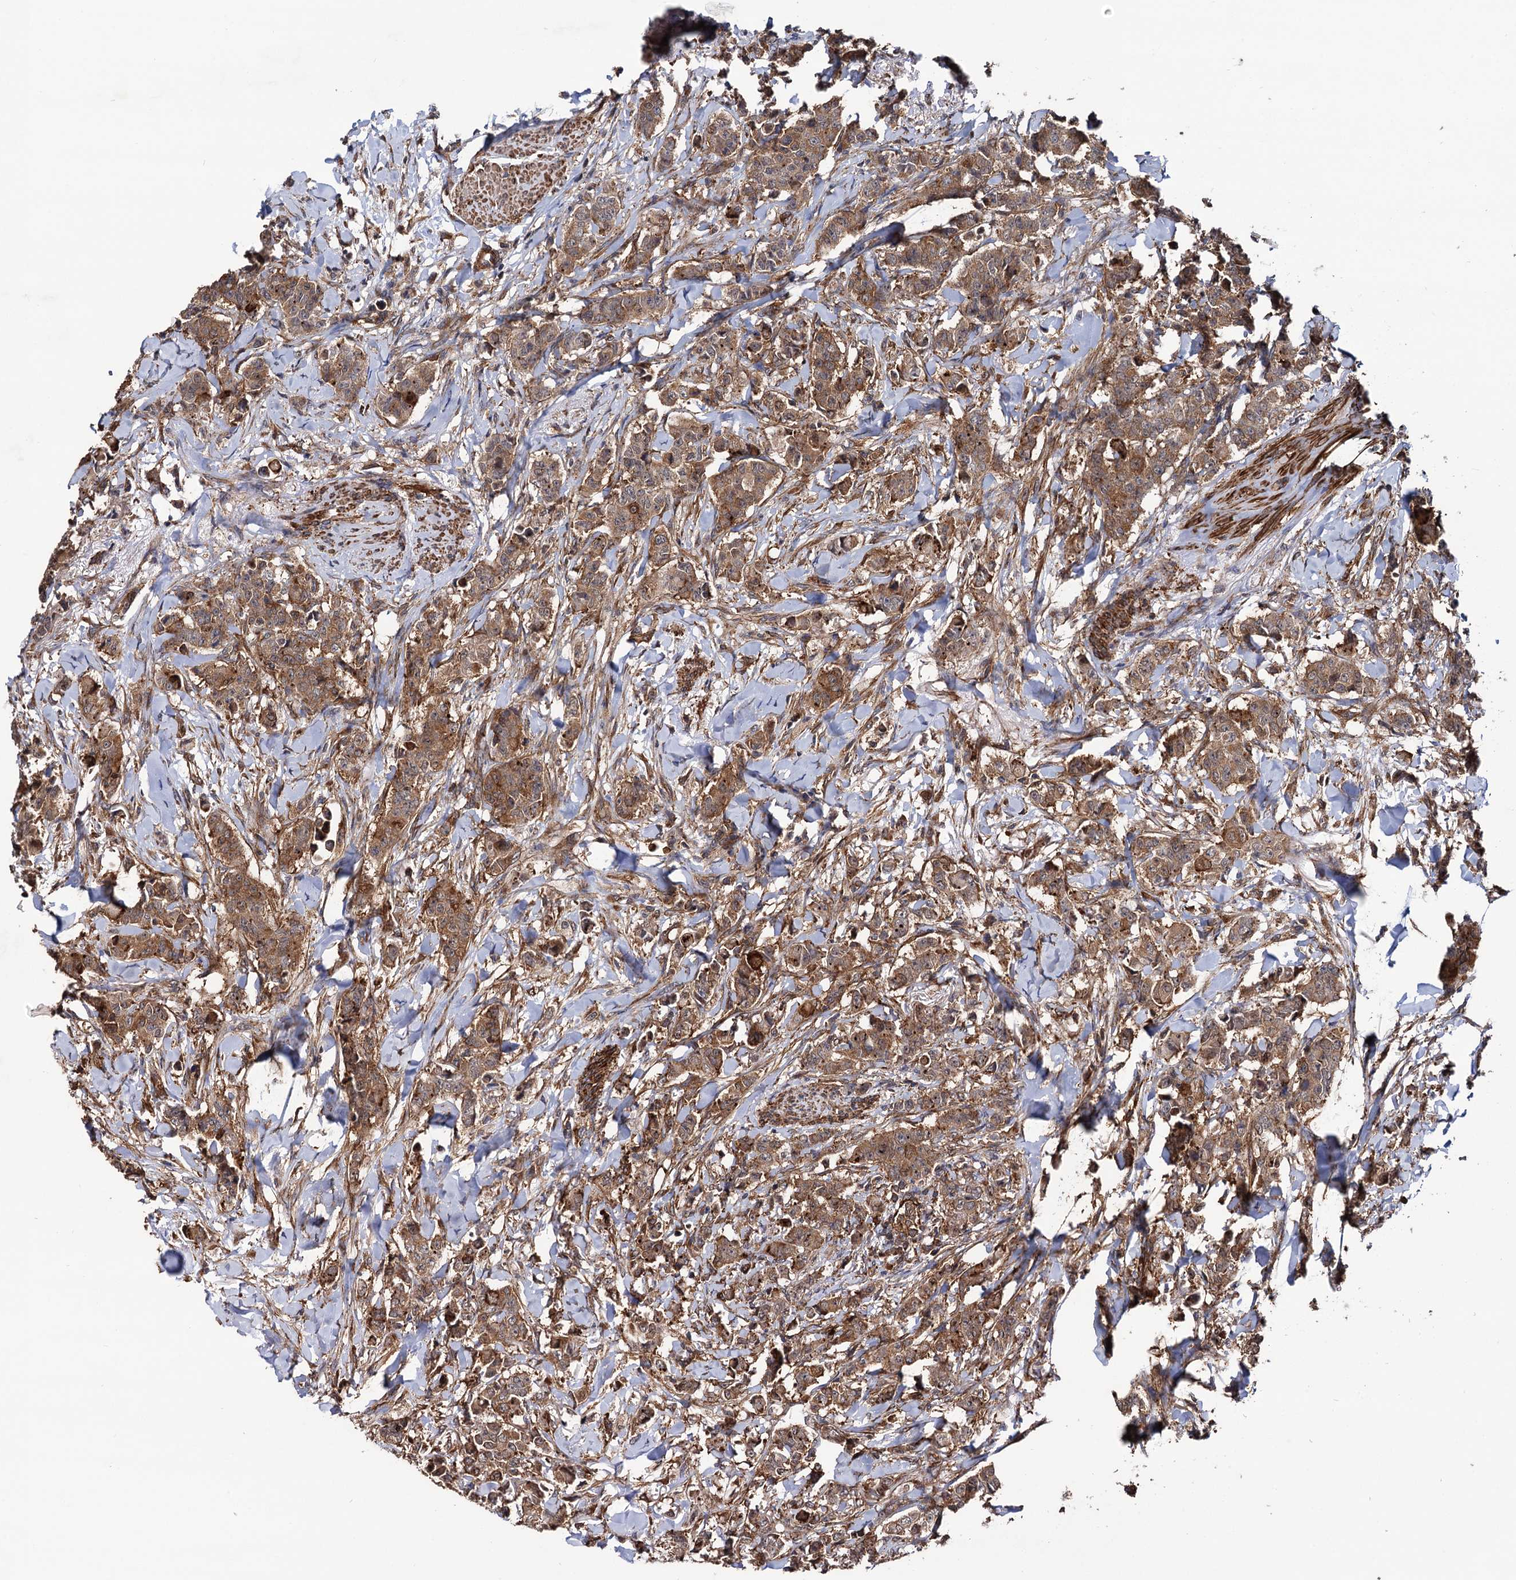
{"staining": {"intensity": "moderate", "quantity": ">75%", "location": "cytoplasmic/membranous"}, "tissue": "breast cancer", "cell_type": "Tumor cells", "image_type": "cancer", "snomed": [{"axis": "morphology", "description": "Duct carcinoma"}, {"axis": "topography", "description": "Breast"}], "caption": "Breast intraductal carcinoma stained with DAB (3,3'-diaminobenzidine) immunohistochemistry (IHC) reveals medium levels of moderate cytoplasmic/membranous staining in about >75% of tumor cells. The staining was performed using DAB (3,3'-diaminobenzidine), with brown indicating positive protein expression. Nuclei are stained blue with hematoxylin.", "gene": "ATP8B4", "patient": {"sex": "female", "age": 40}}